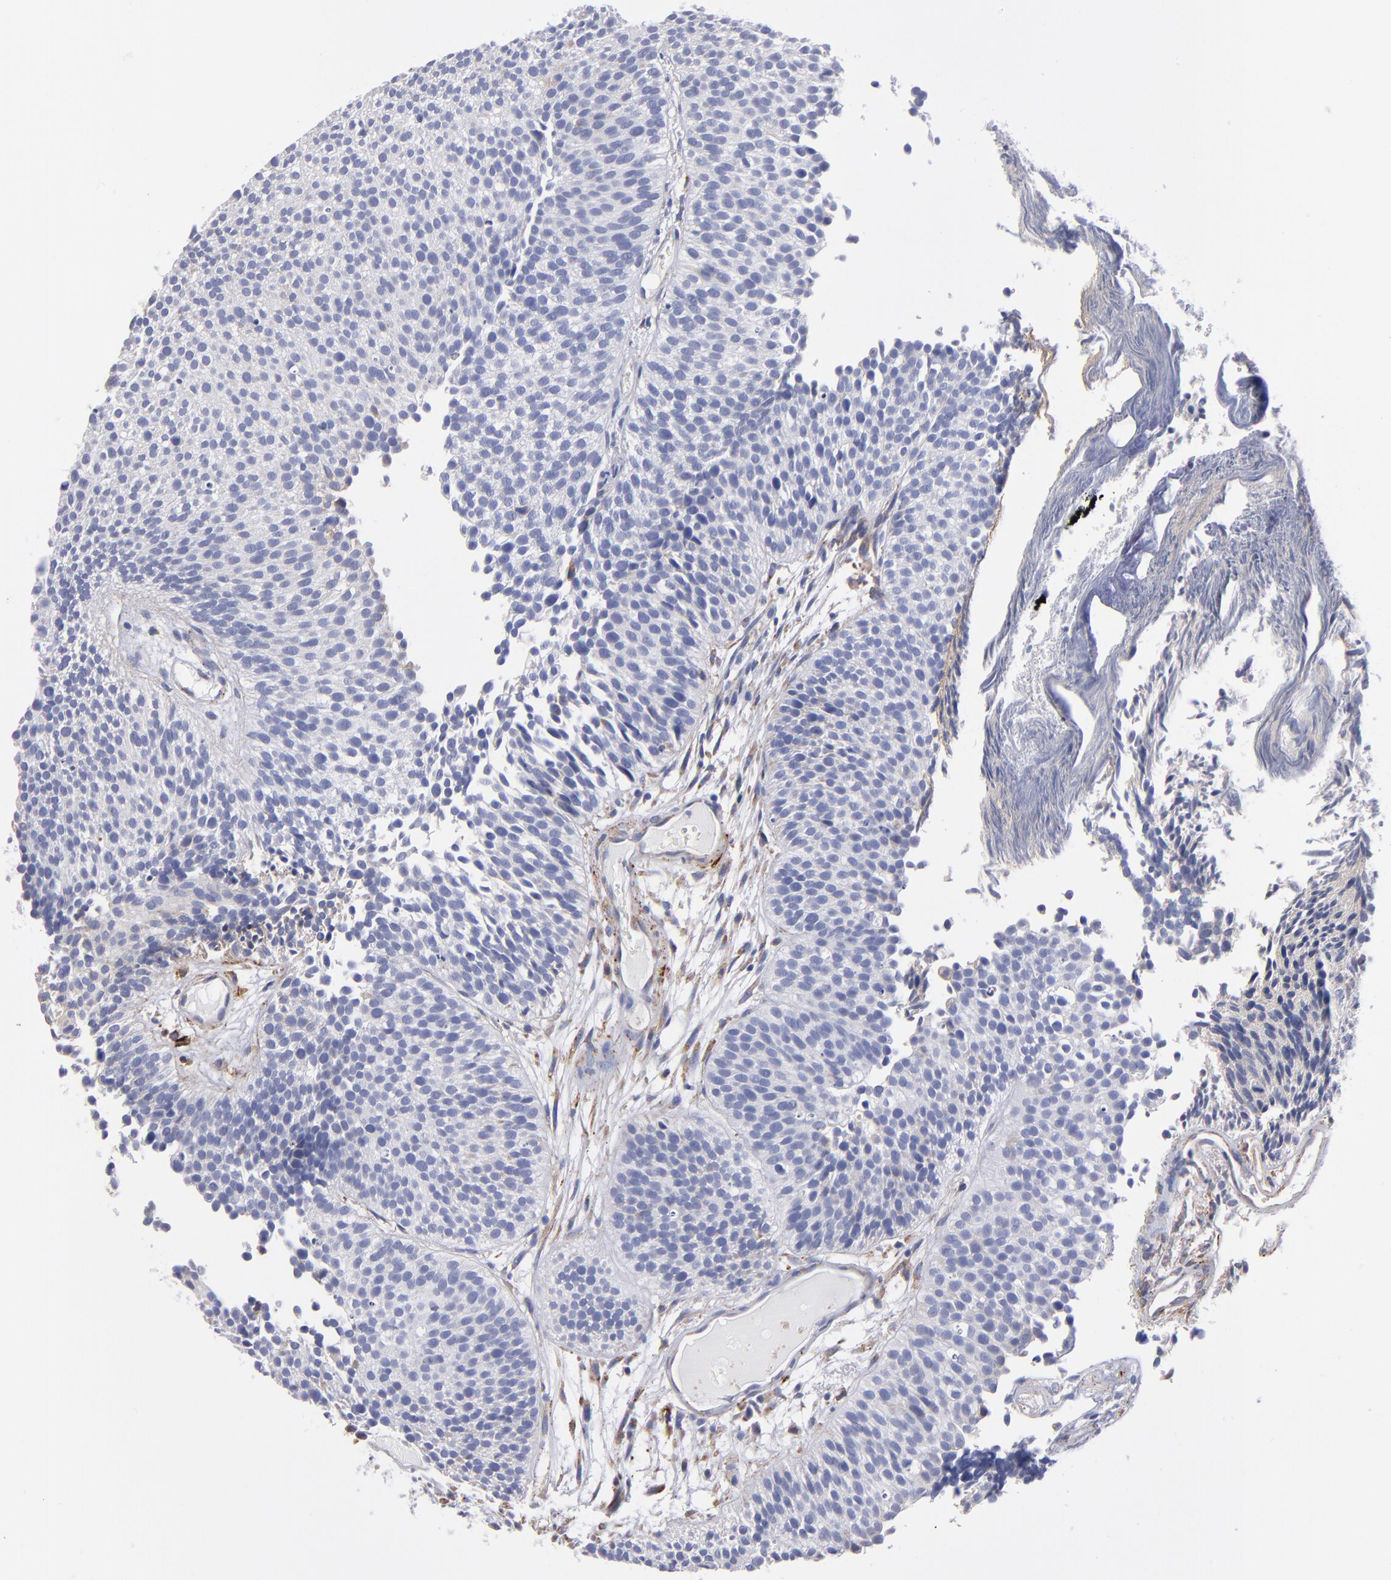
{"staining": {"intensity": "negative", "quantity": "none", "location": "none"}, "tissue": "urothelial cancer", "cell_type": "Tumor cells", "image_type": "cancer", "snomed": [{"axis": "morphology", "description": "Urothelial carcinoma, Low grade"}, {"axis": "topography", "description": "Urinary bladder"}], "caption": "Immunohistochemical staining of human low-grade urothelial carcinoma reveals no significant expression in tumor cells.", "gene": "MFGE8", "patient": {"sex": "male", "age": 84}}